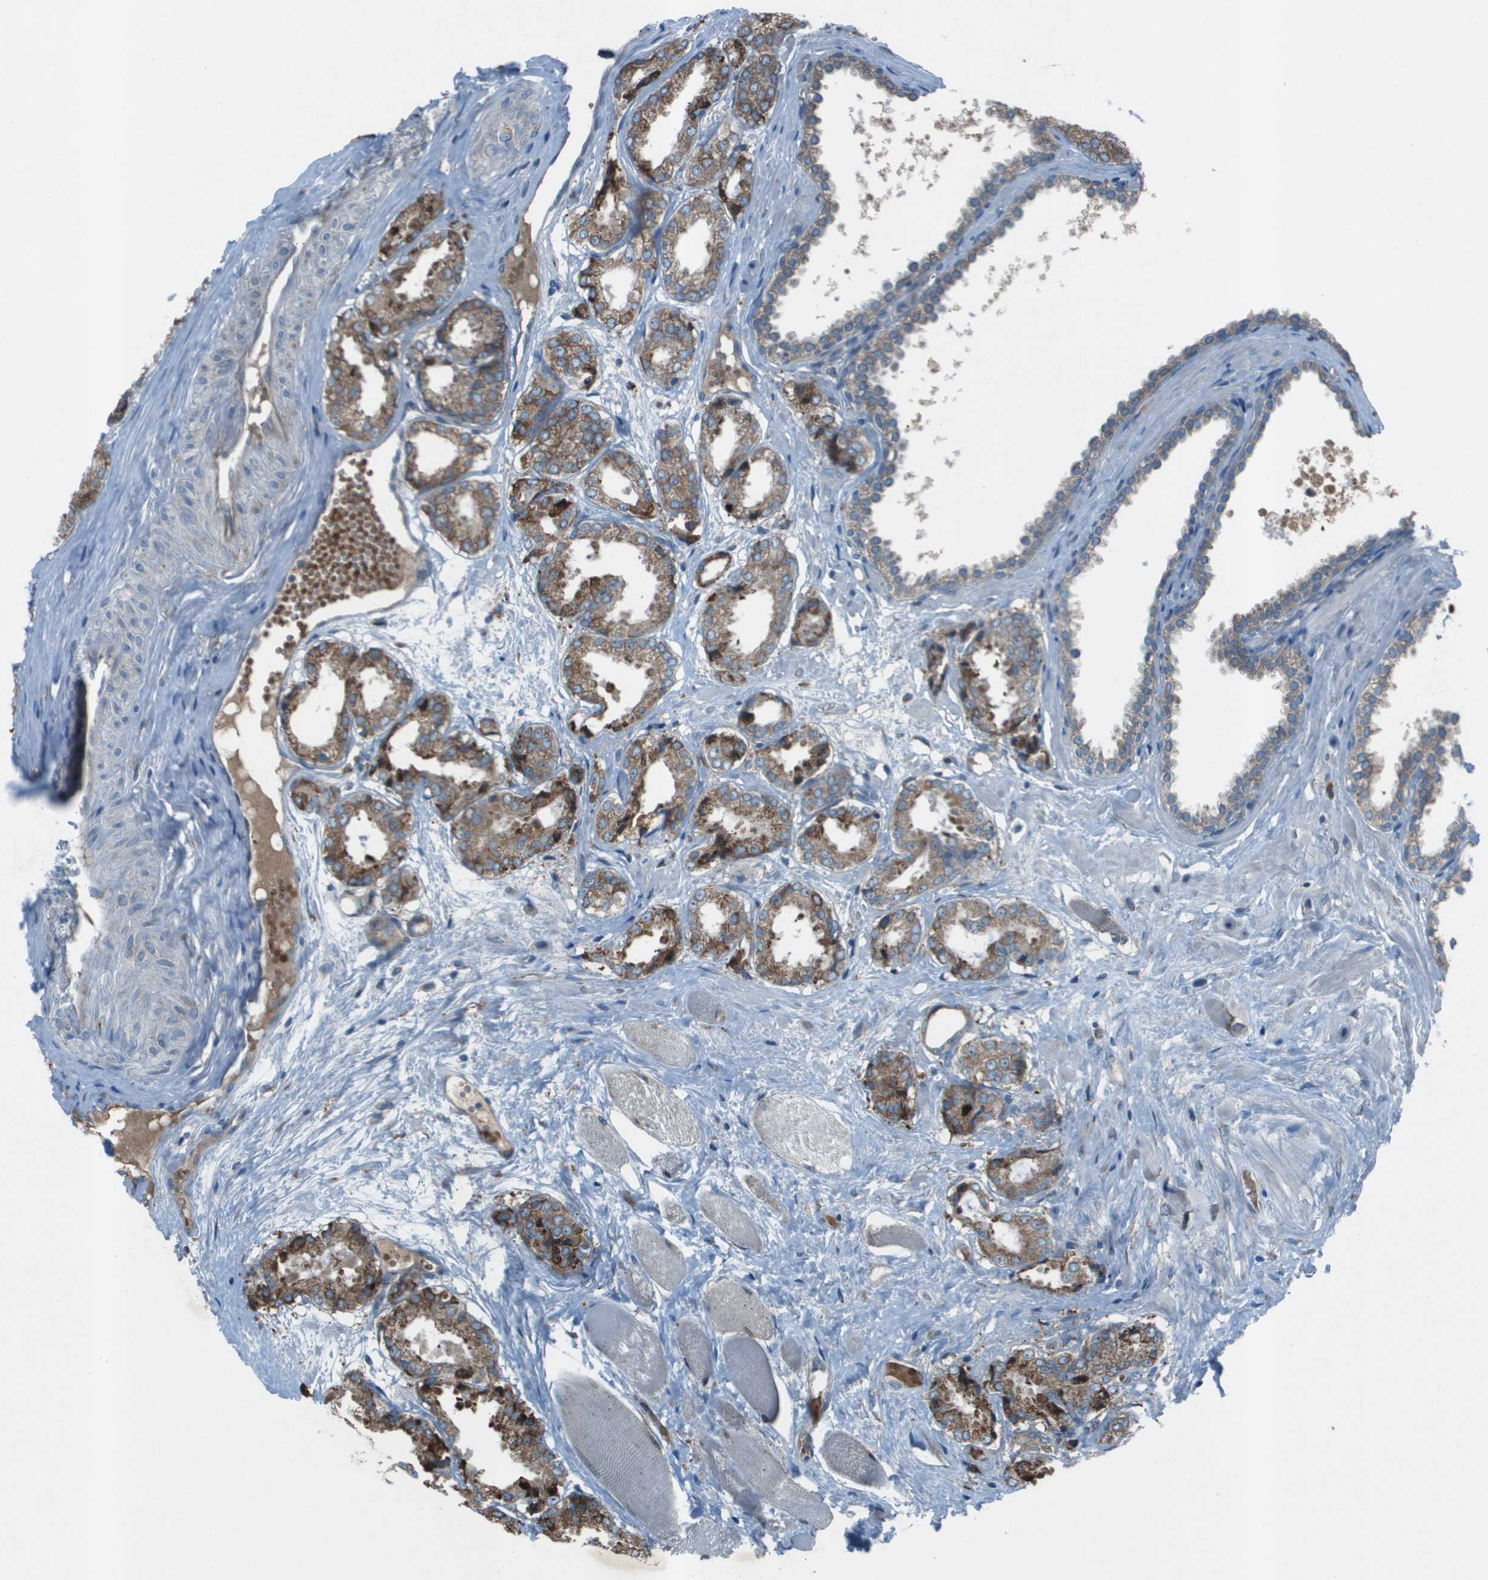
{"staining": {"intensity": "moderate", "quantity": ">75%", "location": "cytoplasmic/membranous"}, "tissue": "prostate cancer", "cell_type": "Tumor cells", "image_type": "cancer", "snomed": [{"axis": "morphology", "description": "Adenocarcinoma, Low grade"}, {"axis": "topography", "description": "Prostate"}], "caption": "Prostate cancer (adenocarcinoma (low-grade)) stained with a protein marker reveals moderate staining in tumor cells.", "gene": "UTS2", "patient": {"sex": "male", "age": 57}}